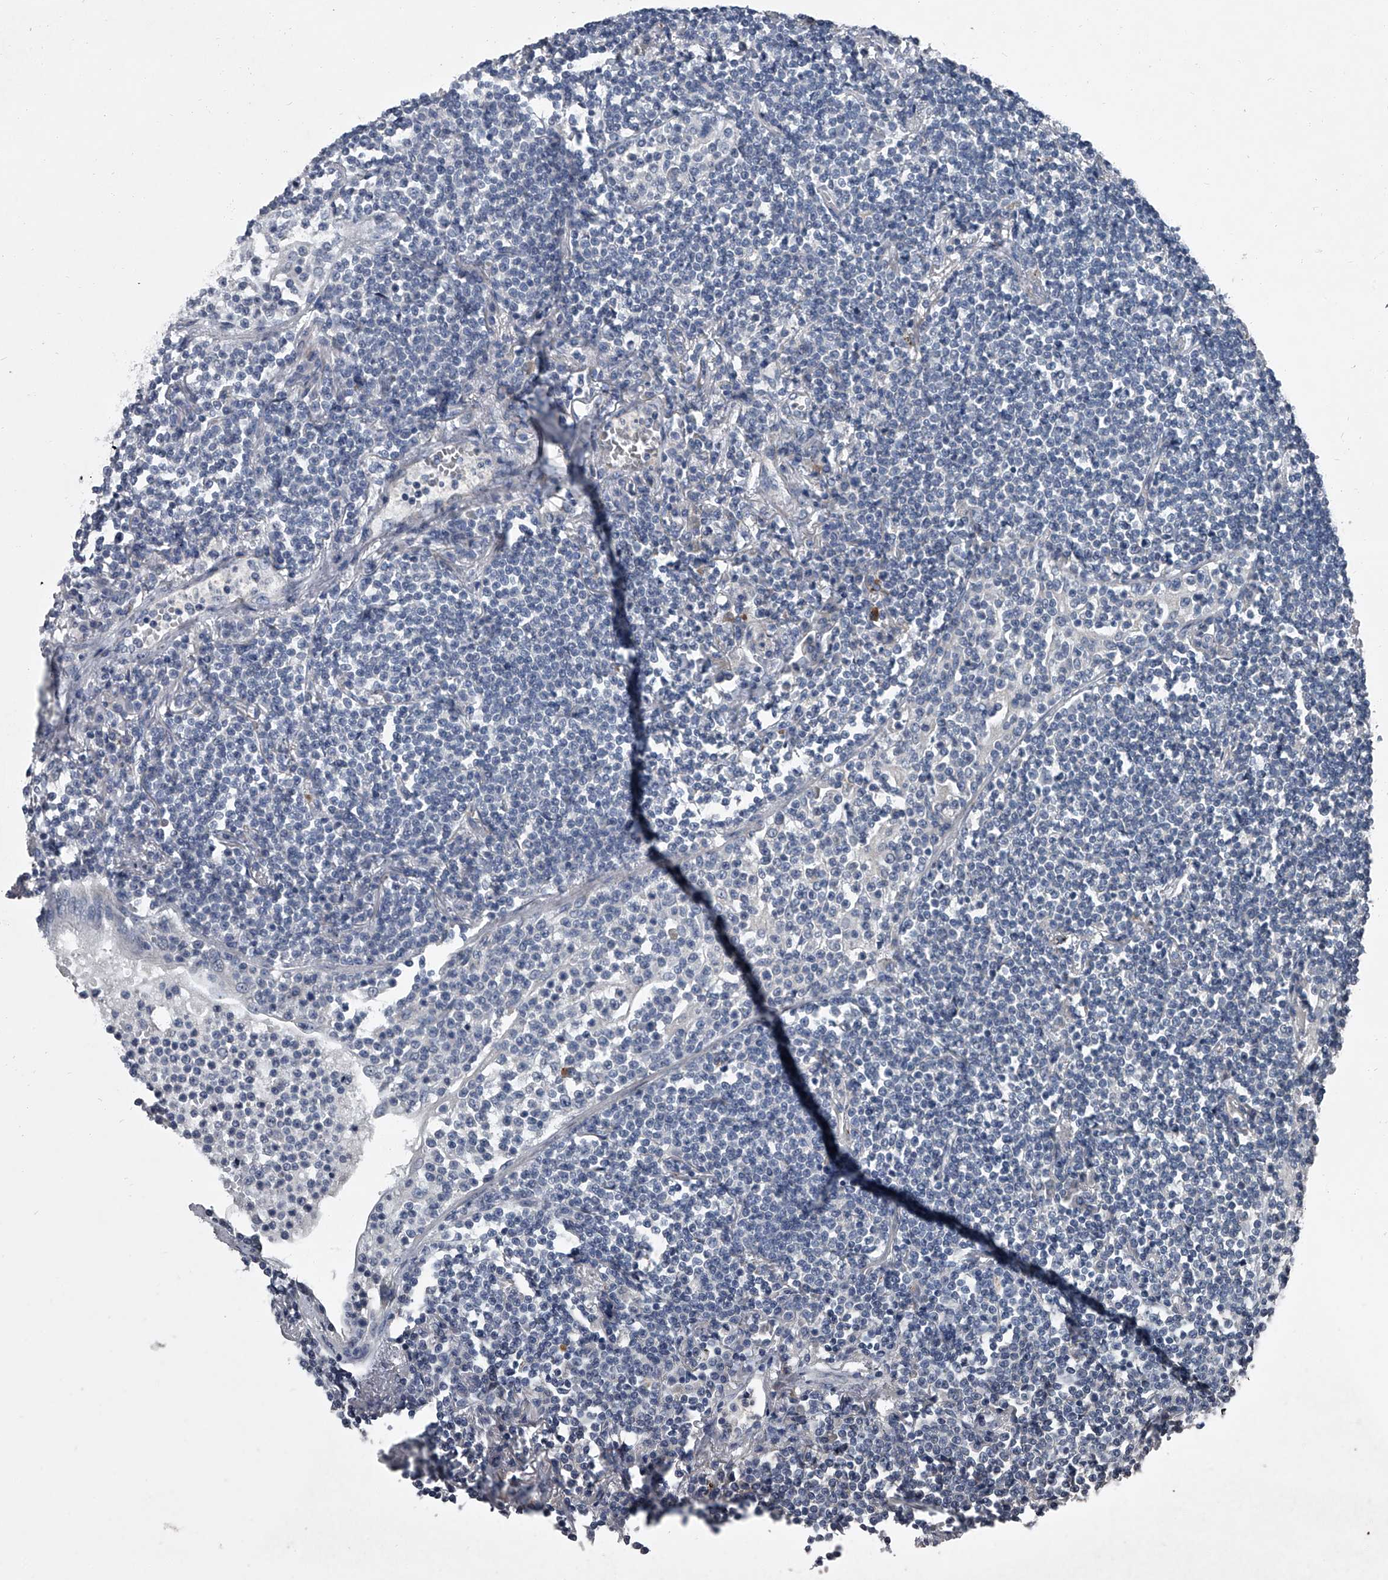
{"staining": {"intensity": "negative", "quantity": "none", "location": "none"}, "tissue": "lymphoma", "cell_type": "Tumor cells", "image_type": "cancer", "snomed": [{"axis": "morphology", "description": "Malignant lymphoma, non-Hodgkin's type, Low grade"}, {"axis": "topography", "description": "Lung"}], "caption": "The immunohistochemistry (IHC) micrograph has no significant positivity in tumor cells of malignant lymphoma, non-Hodgkin's type (low-grade) tissue. Nuclei are stained in blue.", "gene": "HEPHL1", "patient": {"sex": "female", "age": 71}}